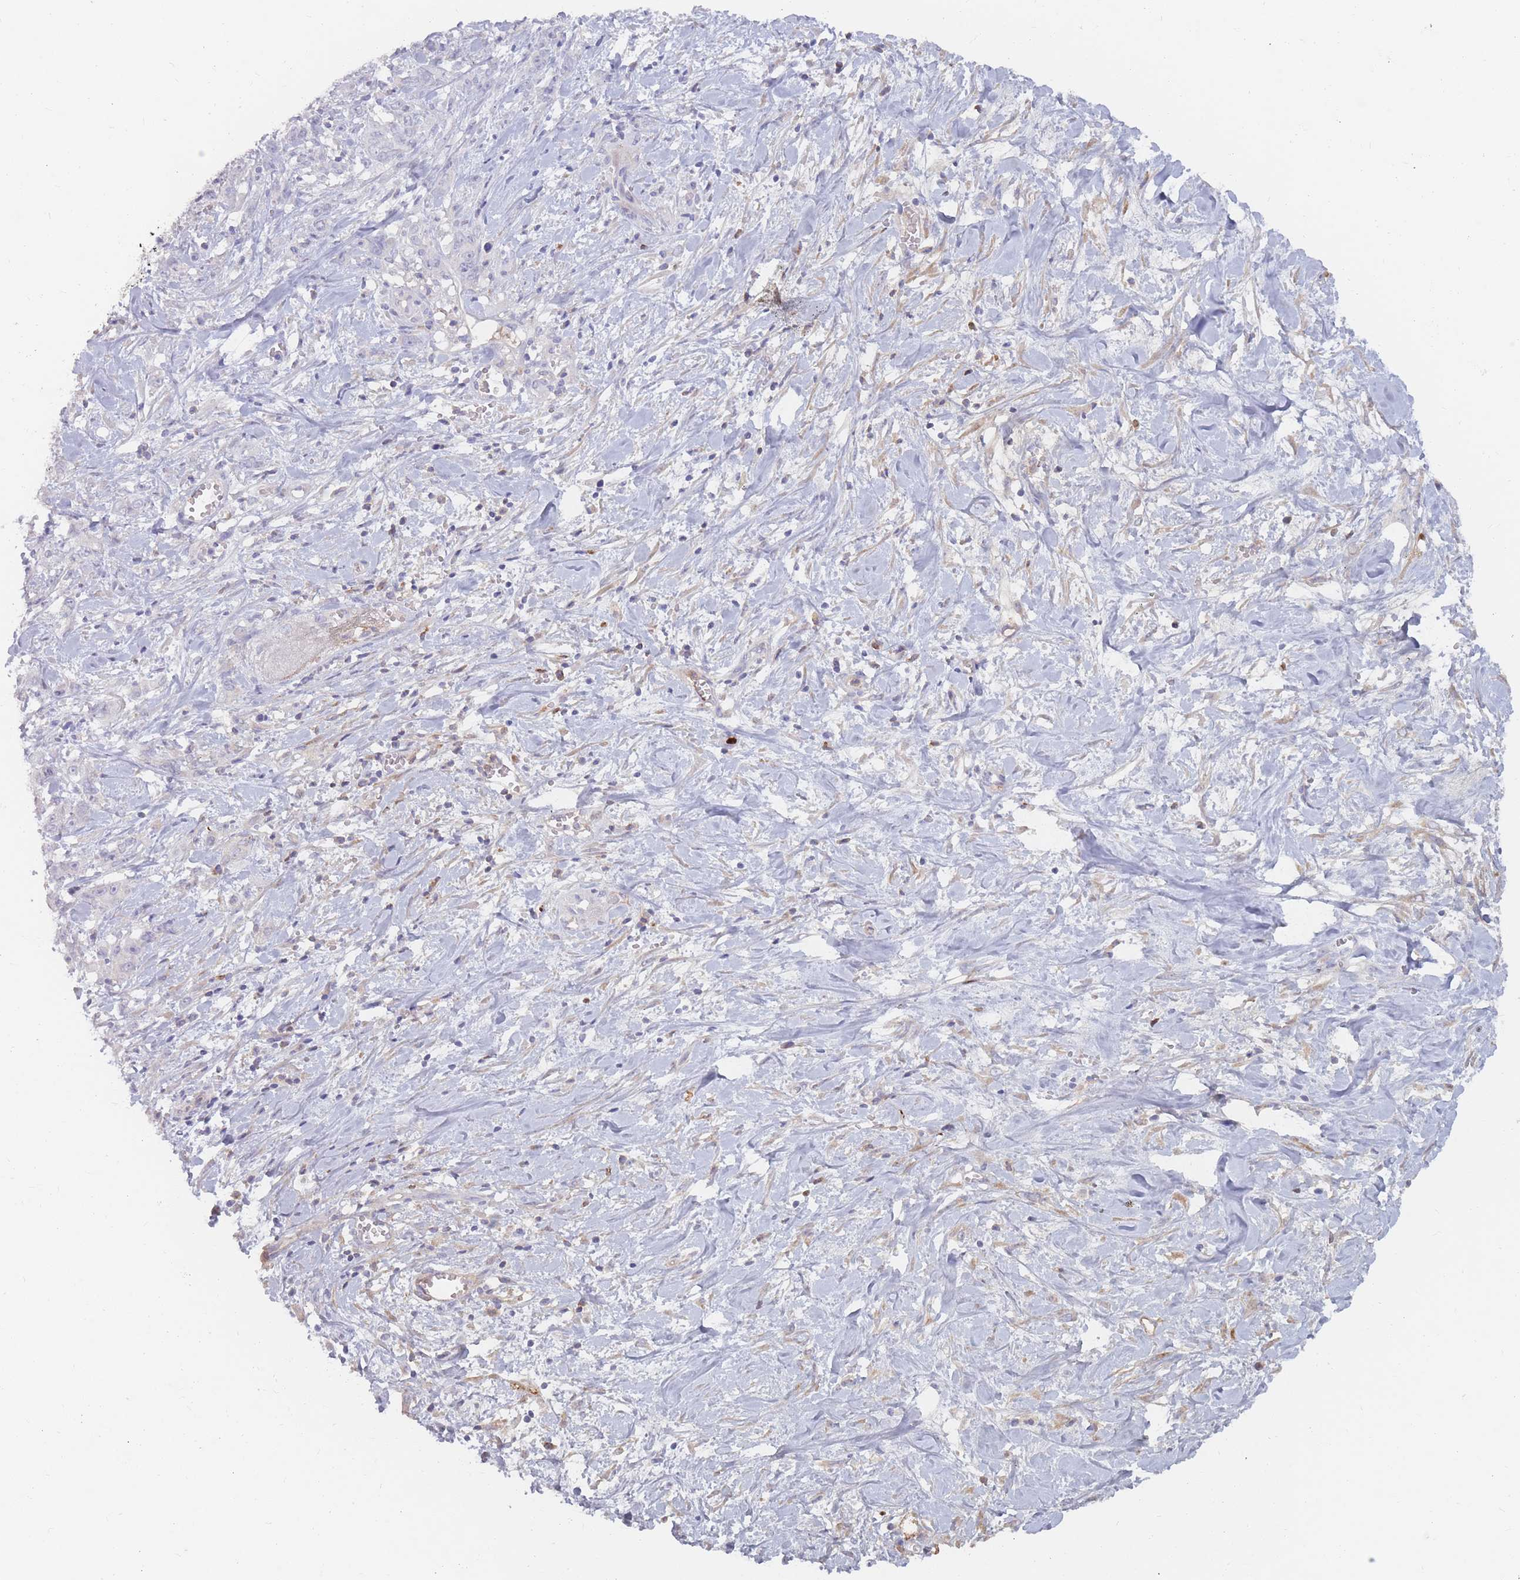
{"staining": {"intensity": "negative", "quantity": "none", "location": "none"}, "tissue": "stomach cancer", "cell_type": "Tumor cells", "image_type": "cancer", "snomed": [{"axis": "morphology", "description": "Adenocarcinoma, NOS"}, {"axis": "topography", "description": "Stomach, upper"}], "caption": "Immunohistochemical staining of stomach cancer reveals no significant expression in tumor cells. (Stains: DAB (3,3'-diaminobenzidine) immunohistochemistry (IHC) with hematoxylin counter stain, Microscopy: brightfield microscopy at high magnification).", "gene": "PRG4", "patient": {"sex": "male", "age": 62}}